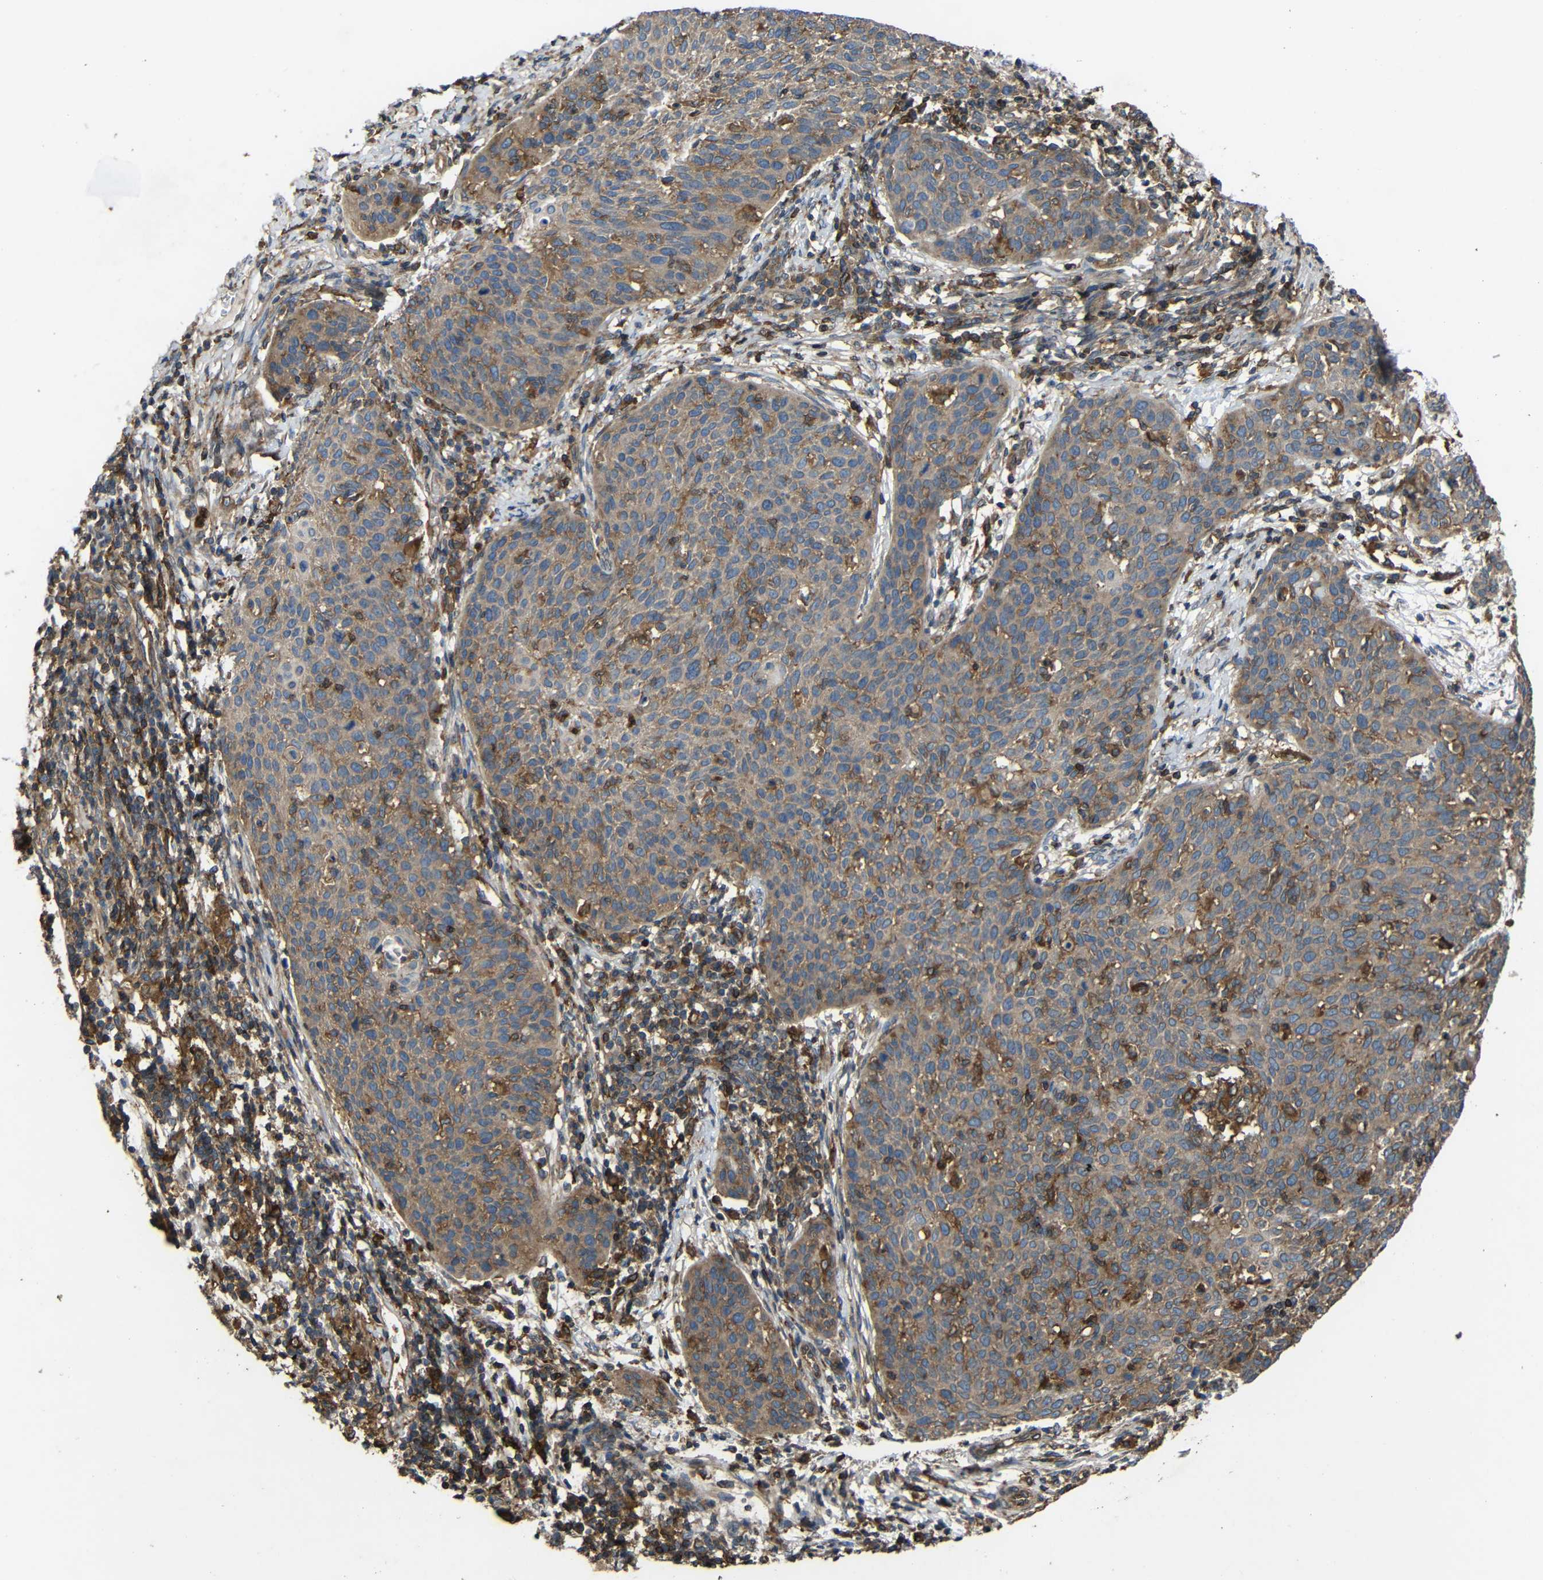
{"staining": {"intensity": "moderate", "quantity": ">75%", "location": "cytoplasmic/membranous"}, "tissue": "cervical cancer", "cell_type": "Tumor cells", "image_type": "cancer", "snomed": [{"axis": "morphology", "description": "Squamous cell carcinoma, NOS"}, {"axis": "topography", "description": "Cervix"}], "caption": "Human squamous cell carcinoma (cervical) stained for a protein (brown) reveals moderate cytoplasmic/membranous positive positivity in approximately >75% of tumor cells.", "gene": "TREM2", "patient": {"sex": "female", "age": 38}}